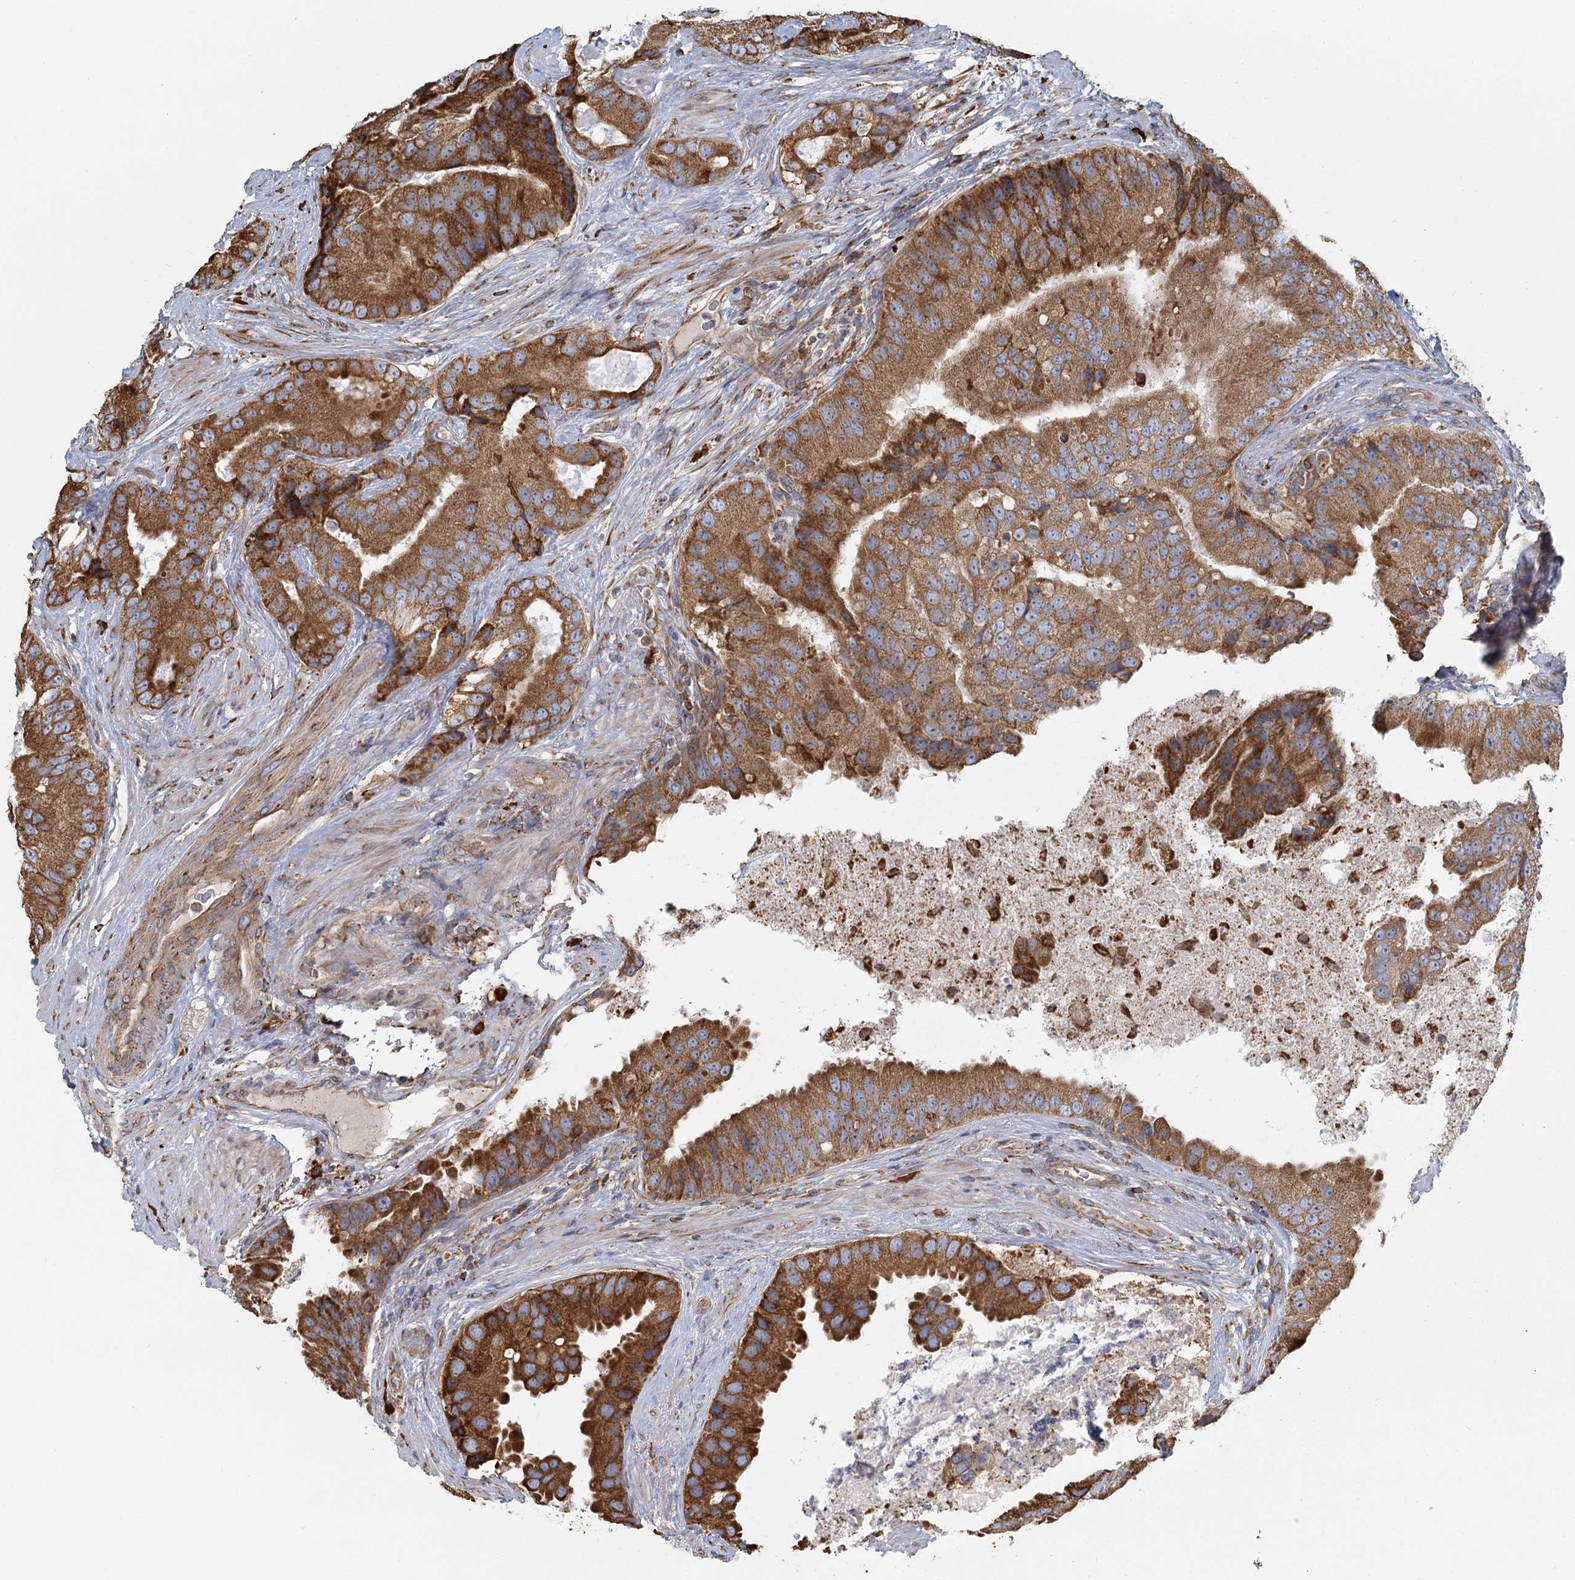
{"staining": {"intensity": "moderate", "quantity": ">75%", "location": "cytoplasmic/membranous"}, "tissue": "prostate cancer", "cell_type": "Tumor cells", "image_type": "cancer", "snomed": [{"axis": "morphology", "description": "Adenocarcinoma, High grade"}, {"axis": "topography", "description": "Prostate"}], "caption": "Prostate cancer stained for a protein (brown) demonstrates moderate cytoplasmic/membranous positive staining in approximately >75% of tumor cells.", "gene": "TAS1R1", "patient": {"sex": "male", "age": 70}}